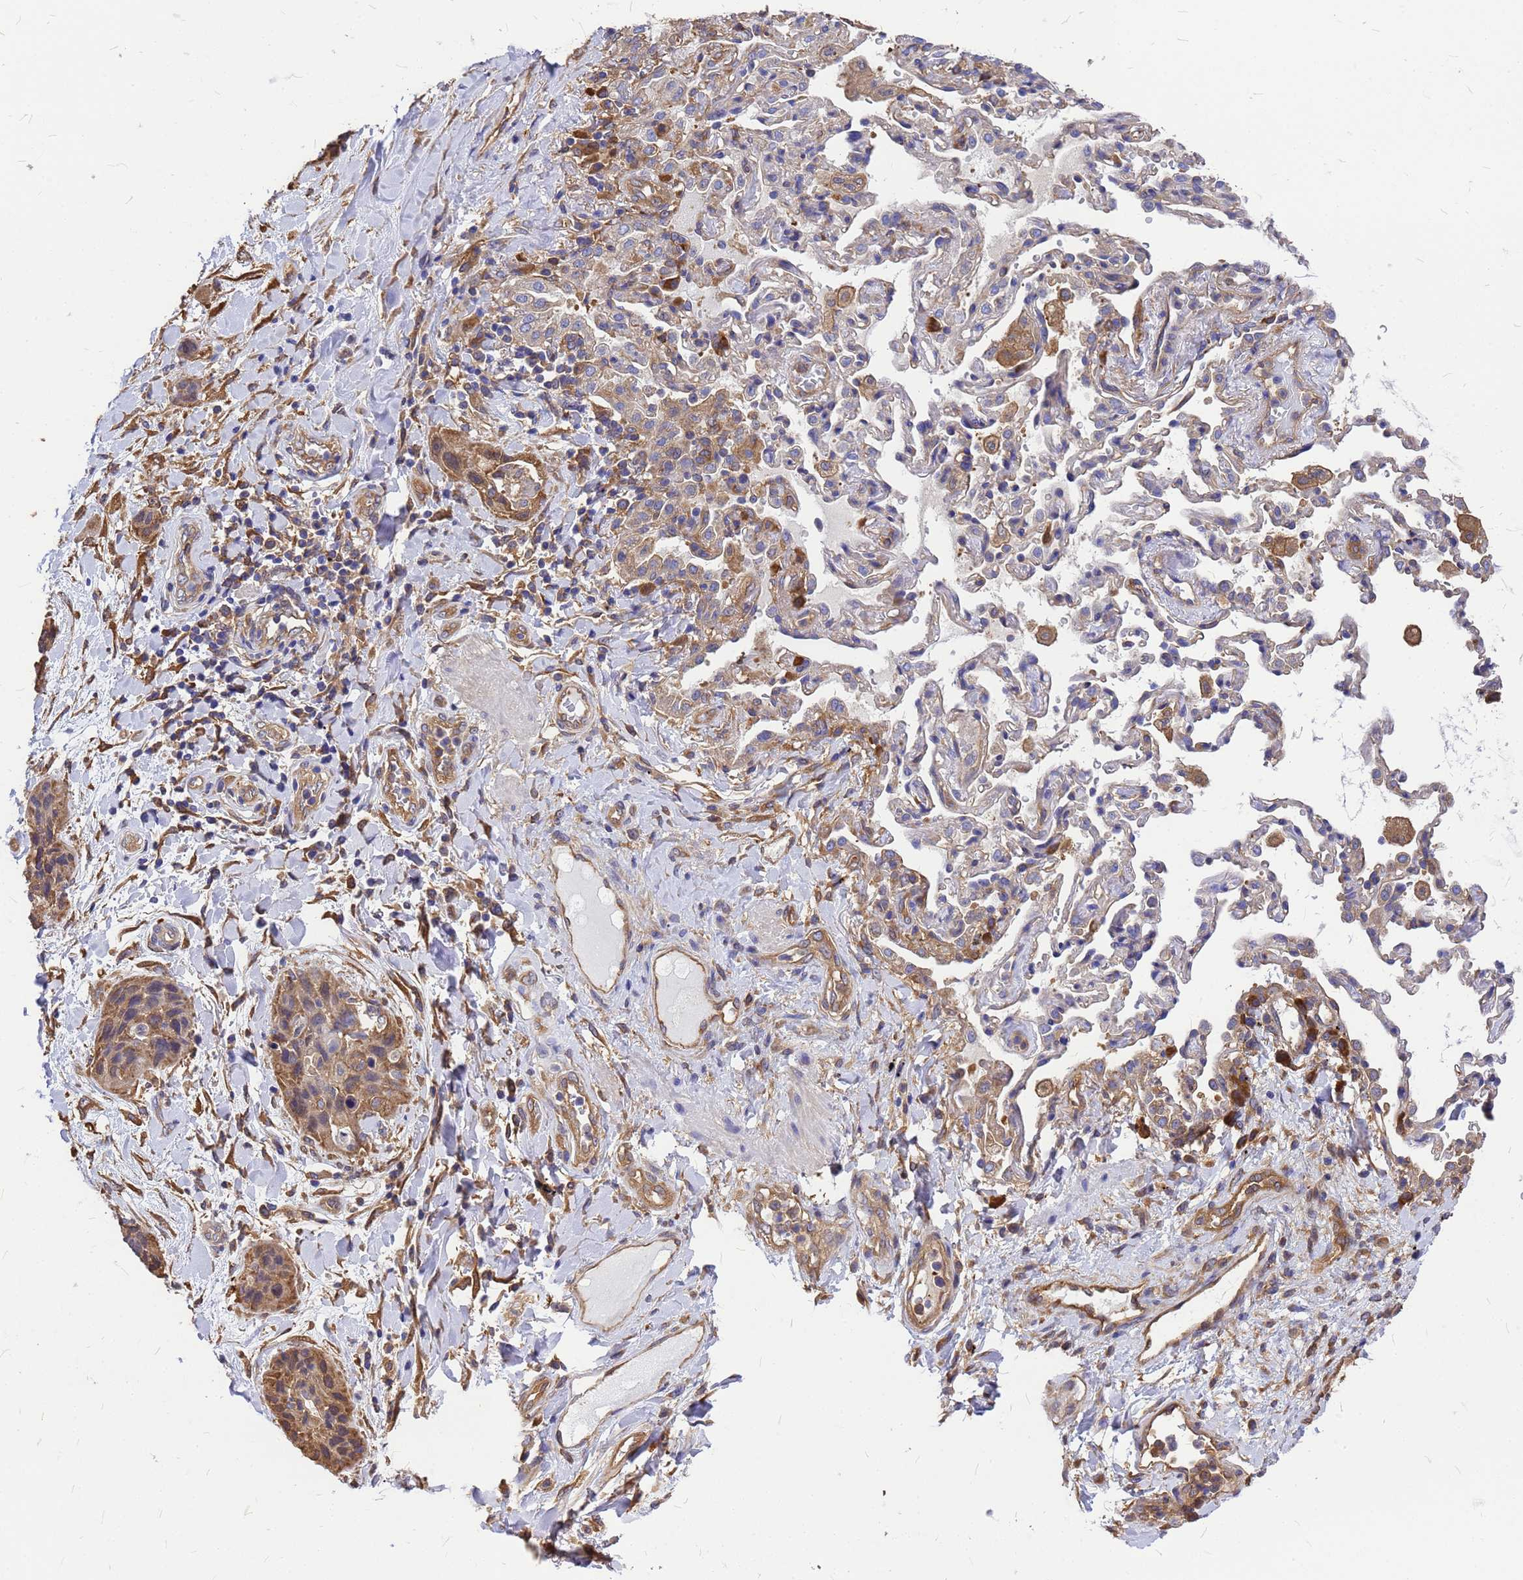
{"staining": {"intensity": "moderate", "quantity": ">75%", "location": "cytoplasmic/membranous"}, "tissue": "lung cancer", "cell_type": "Tumor cells", "image_type": "cancer", "snomed": [{"axis": "morphology", "description": "Squamous cell carcinoma, NOS"}, {"axis": "topography", "description": "Lung"}], "caption": "The immunohistochemical stain highlights moderate cytoplasmic/membranous staining in tumor cells of lung cancer (squamous cell carcinoma) tissue. (IHC, brightfield microscopy, high magnification).", "gene": "GID4", "patient": {"sex": "female", "age": 70}}